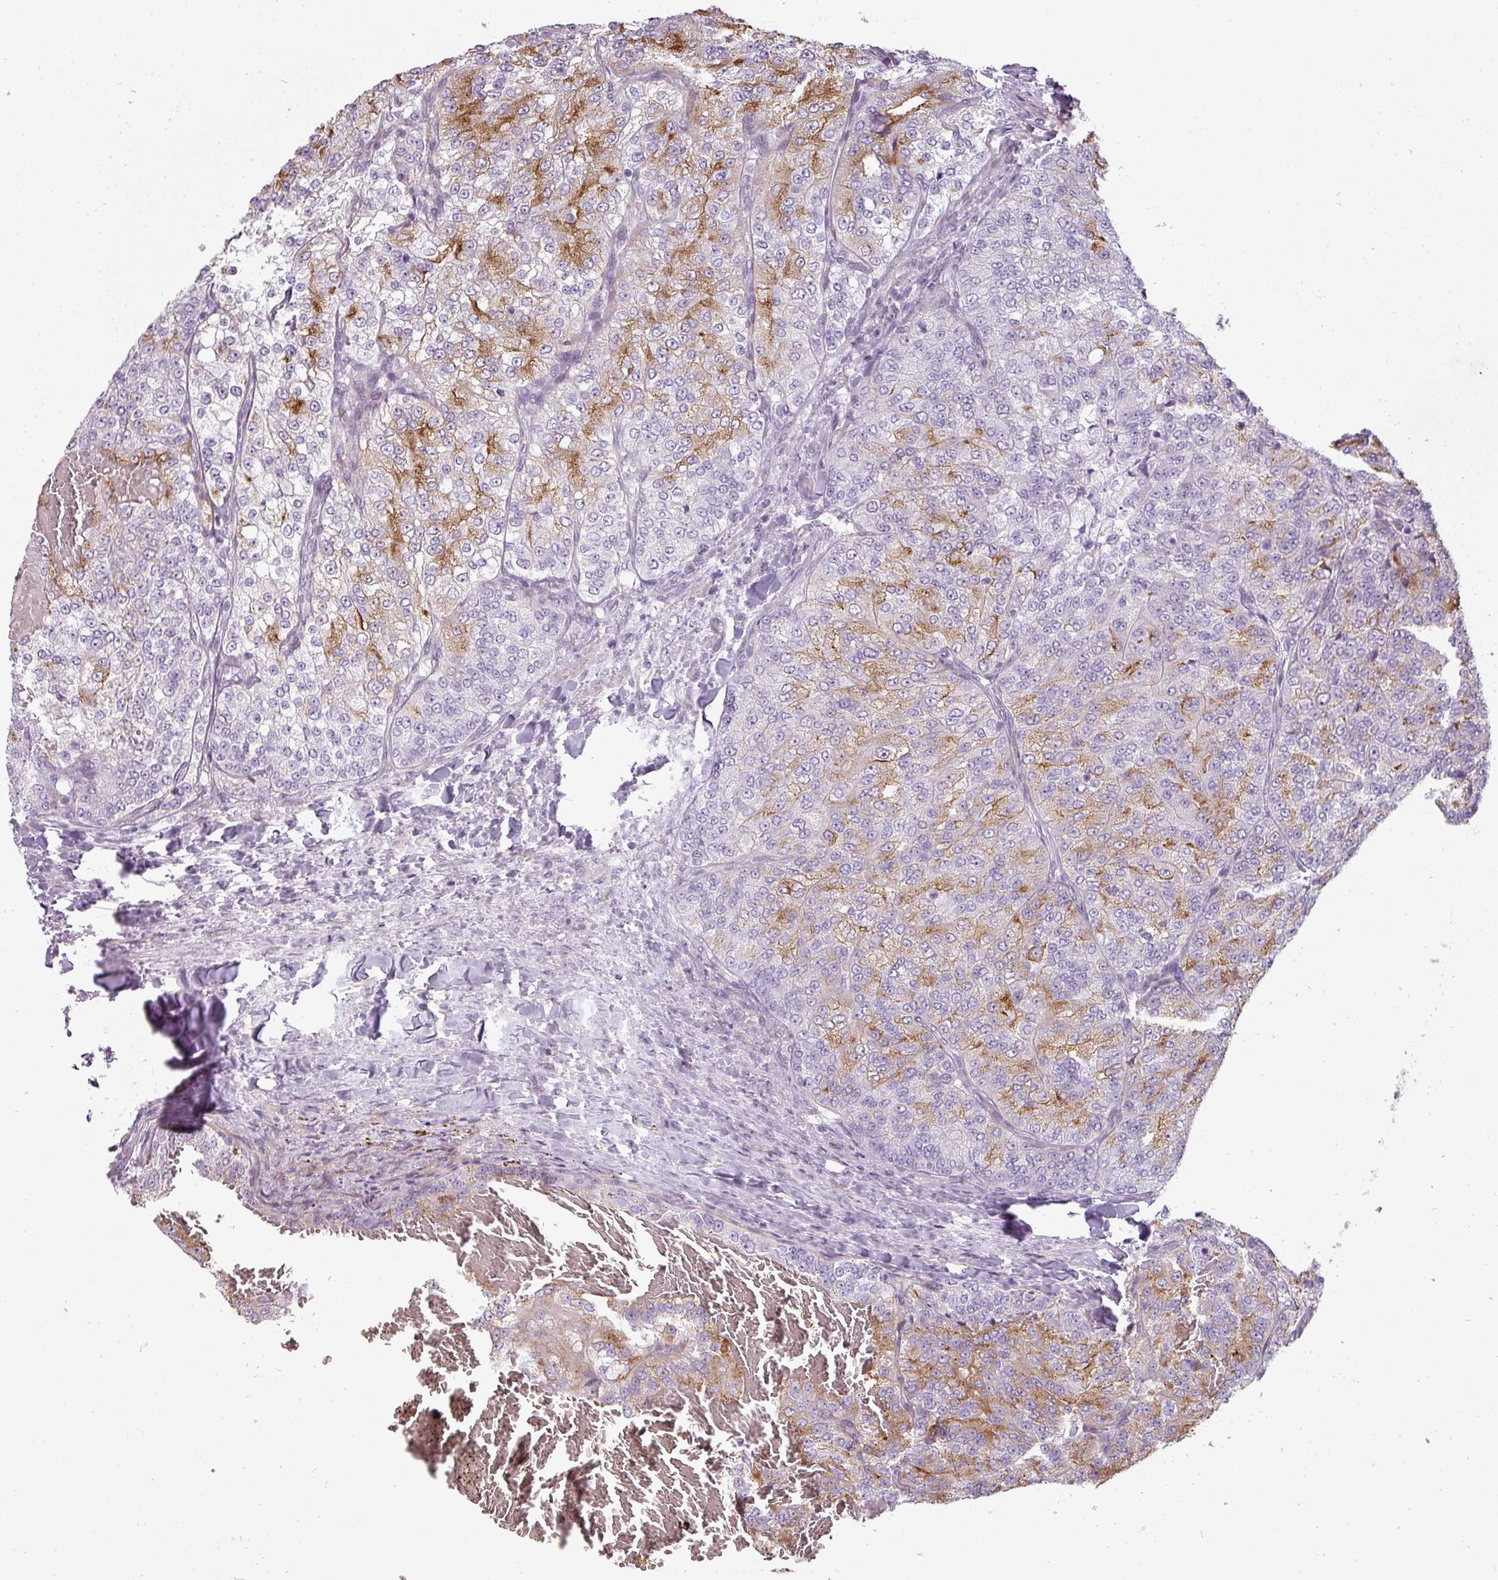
{"staining": {"intensity": "moderate", "quantity": ">75%", "location": "cytoplasmic/membranous"}, "tissue": "renal cancer", "cell_type": "Tumor cells", "image_type": "cancer", "snomed": [{"axis": "morphology", "description": "Adenocarcinoma, NOS"}, {"axis": "topography", "description": "Kidney"}], "caption": "This photomicrograph exhibits IHC staining of renal adenocarcinoma, with medium moderate cytoplasmic/membranous staining in approximately >75% of tumor cells.", "gene": "CHRDL1", "patient": {"sex": "female", "age": 63}}